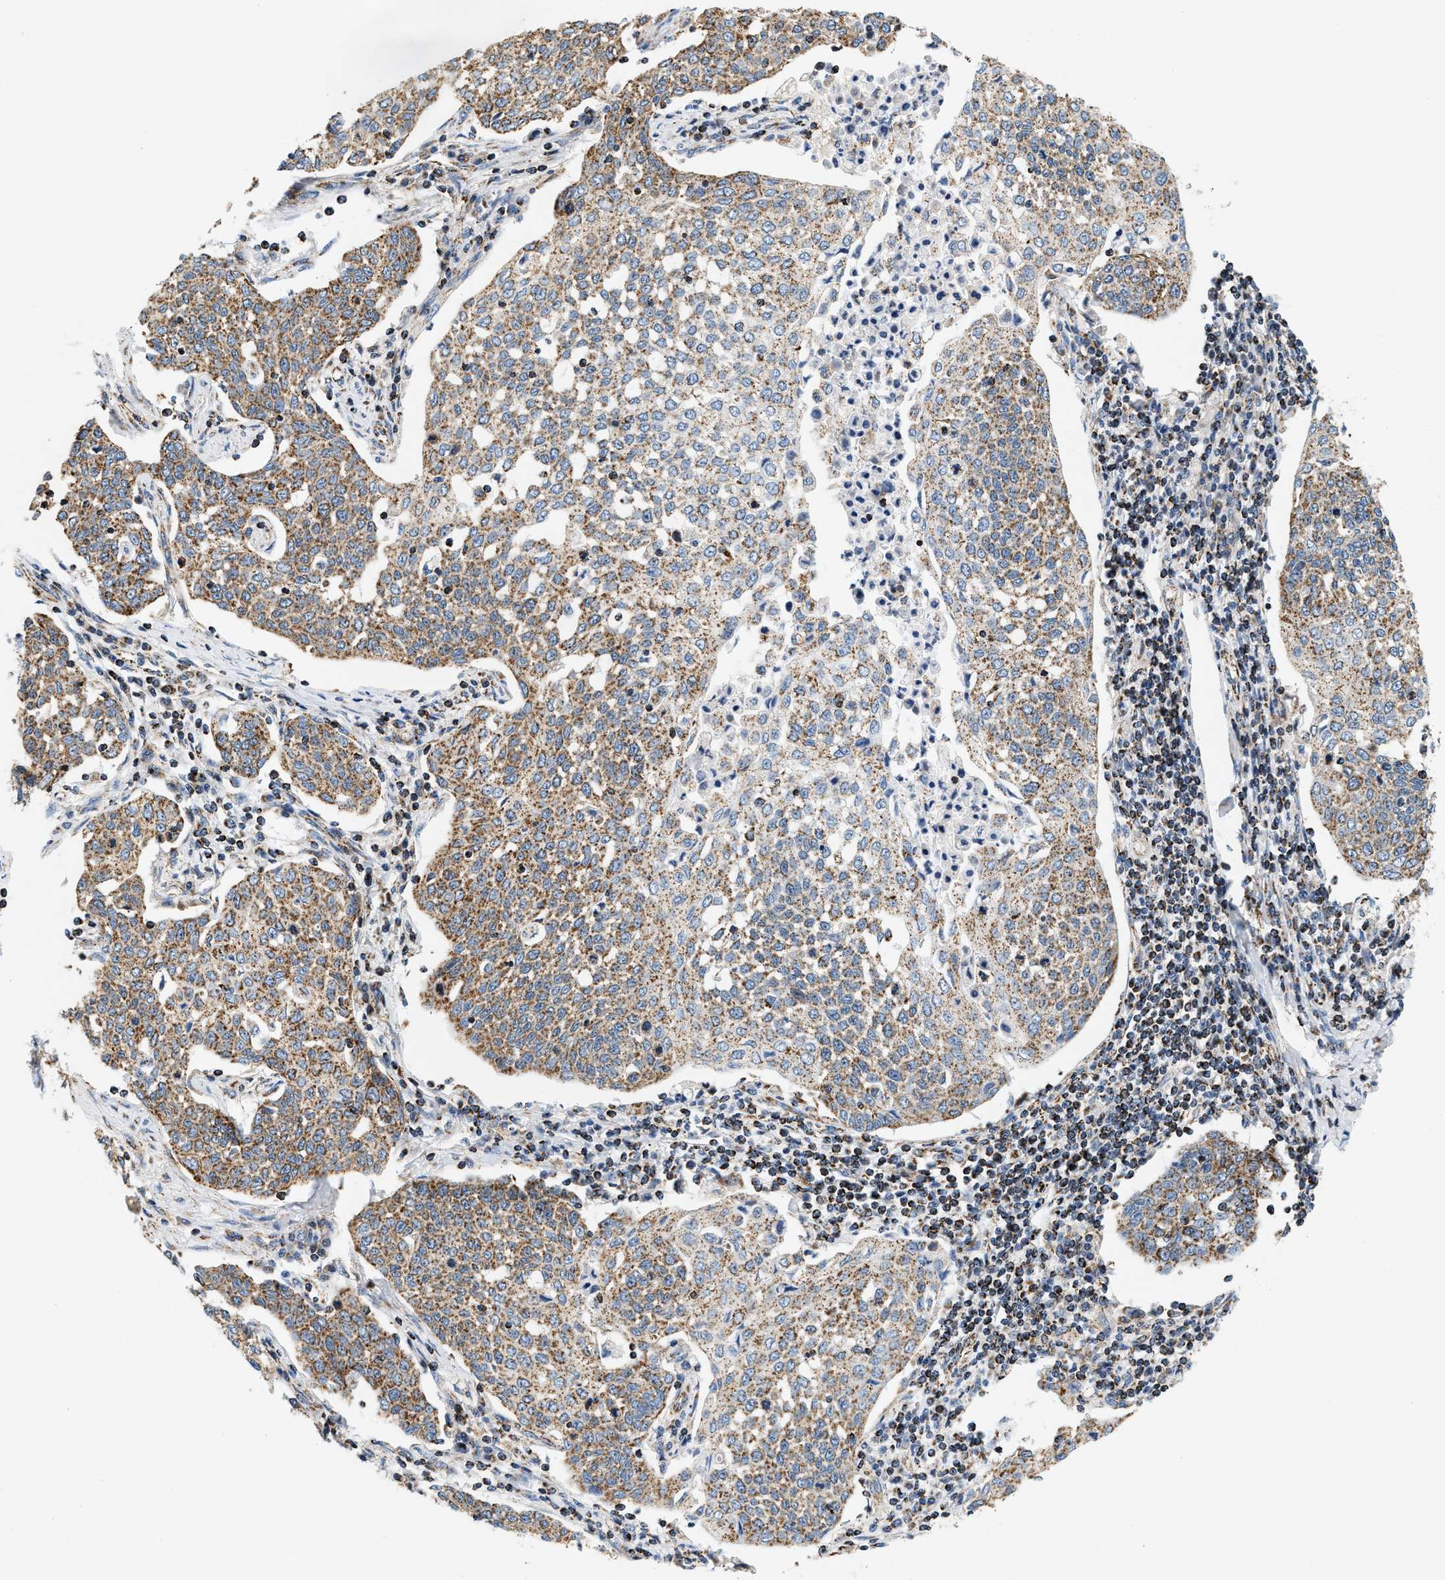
{"staining": {"intensity": "moderate", "quantity": ">75%", "location": "cytoplasmic/membranous"}, "tissue": "cervical cancer", "cell_type": "Tumor cells", "image_type": "cancer", "snomed": [{"axis": "morphology", "description": "Squamous cell carcinoma, NOS"}, {"axis": "topography", "description": "Cervix"}], "caption": "Protein staining of squamous cell carcinoma (cervical) tissue demonstrates moderate cytoplasmic/membranous staining in about >75% of tumor cells.", "gene": "PDE1A", "patient": {"sex": "female", "age": 34}}